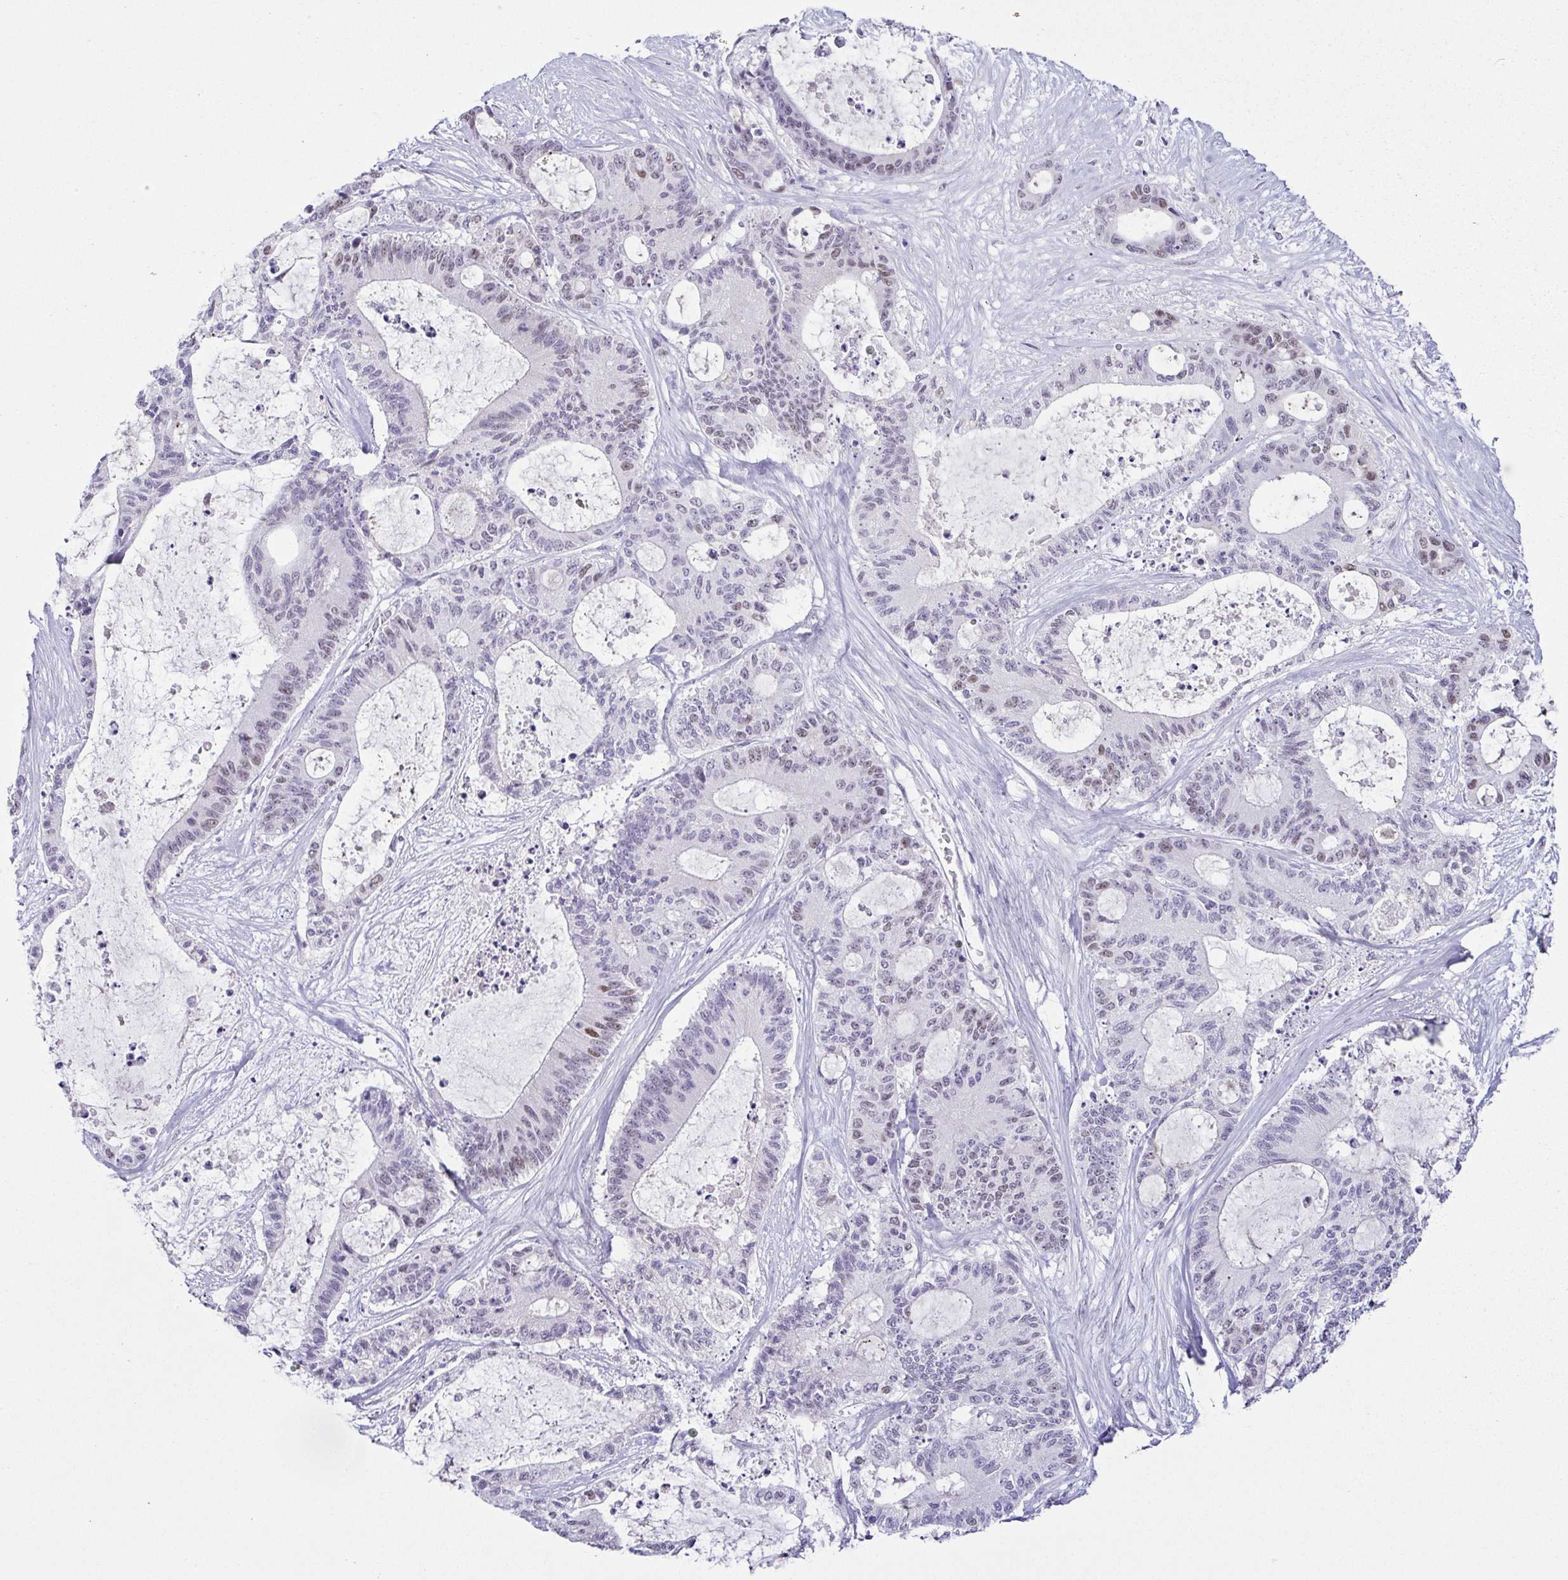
{"staining": {"intensity": "moderate", "quantity": "<25%", "location": "nuclear"}, "tissue": "liver cancer", "cell_type": "Tumor cells", "image_type": "cancer", "snomed": [{"axis": "morphology", "description": "Normal tissue, NOS"}, {"axis": "morphology", "description": "Cholangiocarcinoma"}, {"axis": "topography", "description": "Liver"}, {"axis": "topography", "description": "Peripheral nerve tissue"}], "caption": "This image shows immunohistochemistry (IHC) staining of liver cancer, with low moderate nuclear expression in approximately <25% of tumor cells.", "gene": "TCF3", "patient": {"sex": "female", "age": 73}}